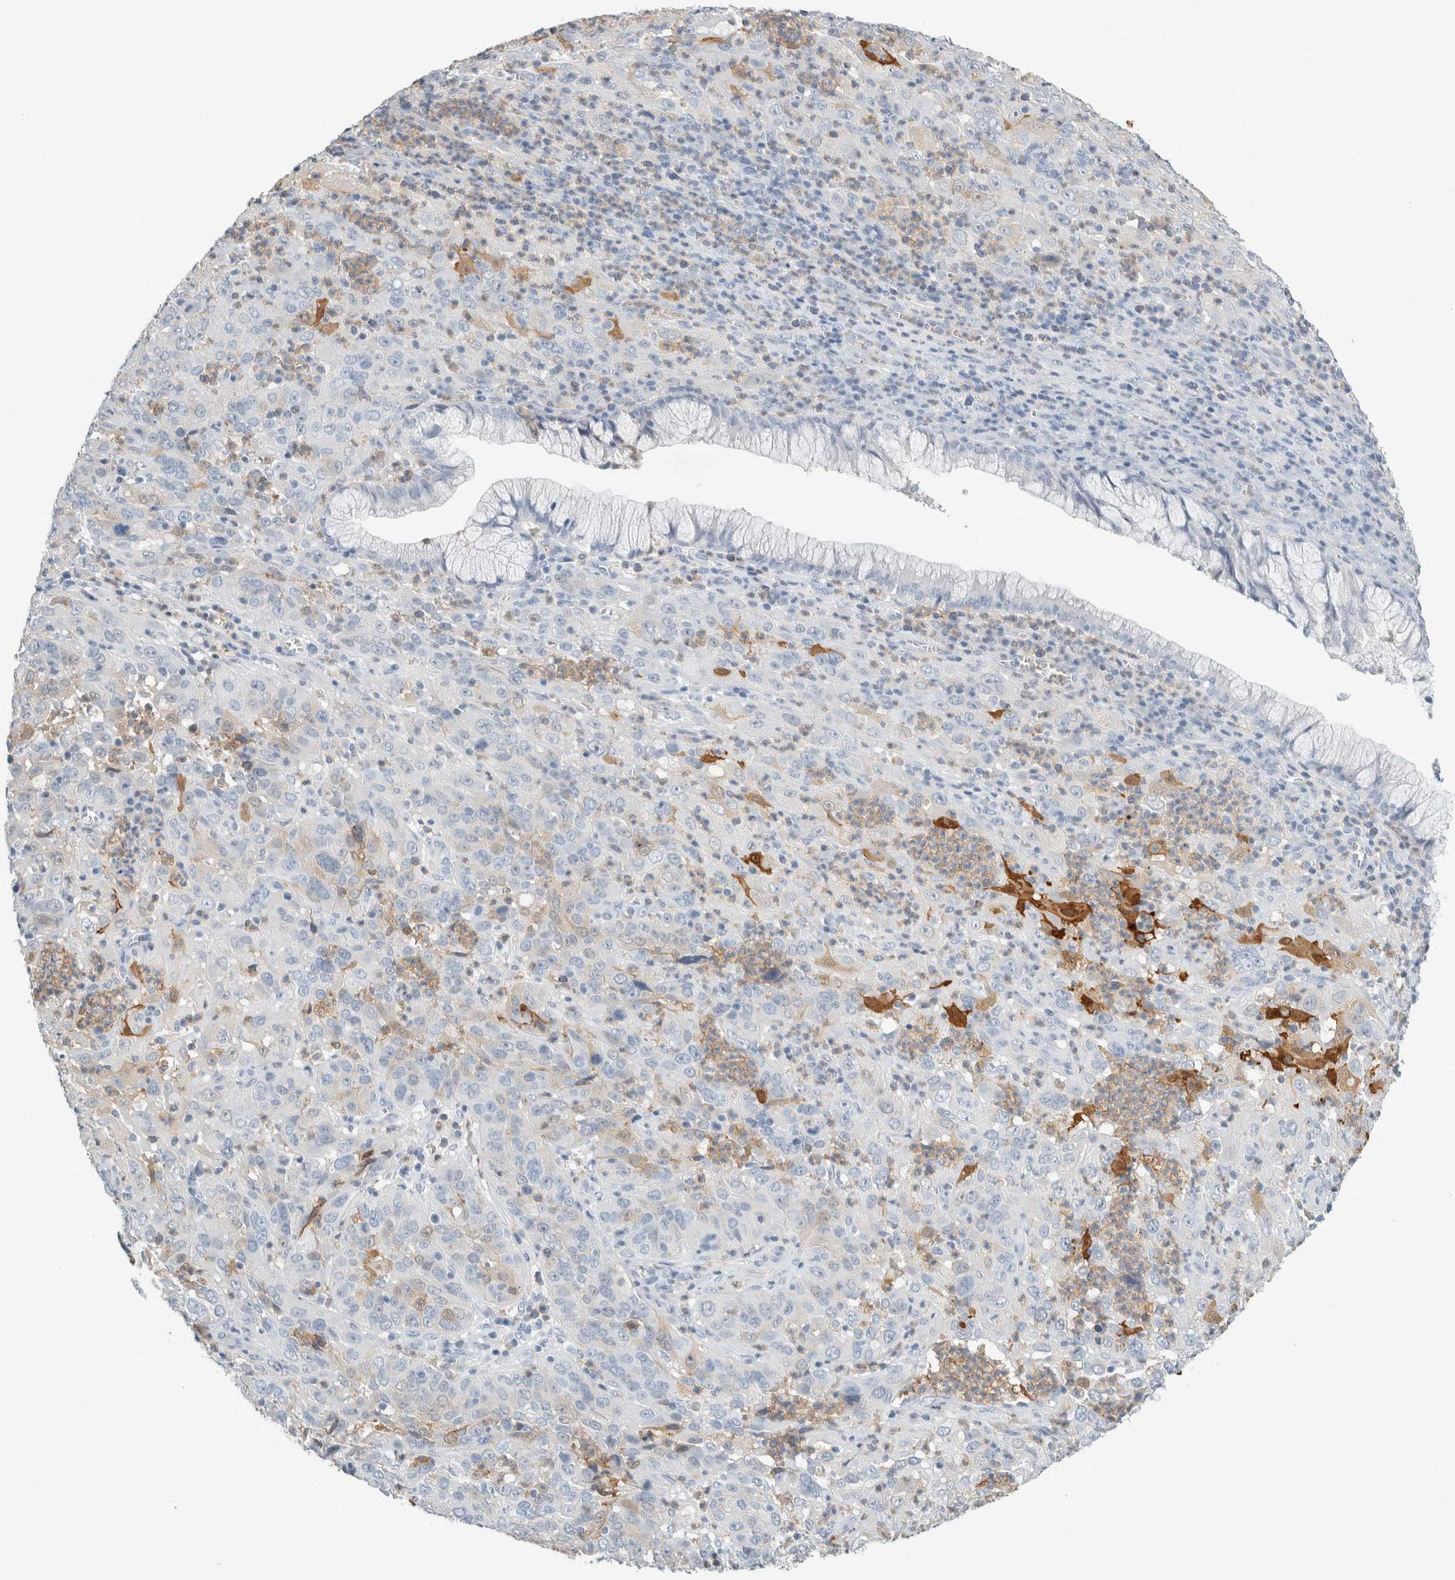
{"staining": {"intensity": "weak", "quantity": "<25%", "location": "cytoplasmic/membranous"}, "tissue": "cervical cancer", "cell_type": "Tumor cells", "image_type": "cancer", "snomed": [{"axis": "morphology", "description": "Squamous cell carcinoma, NOS"}, {"axis": "topography", "description": "Cervix"}], "caption": "An image of human cervical cancer is negative for staining in tumor cells. (DAB (3,3'-diaminobenzidine) IHC, high magnification).", "gene": "P2RY2", "patient": {"sex": "female", "age": 32}}